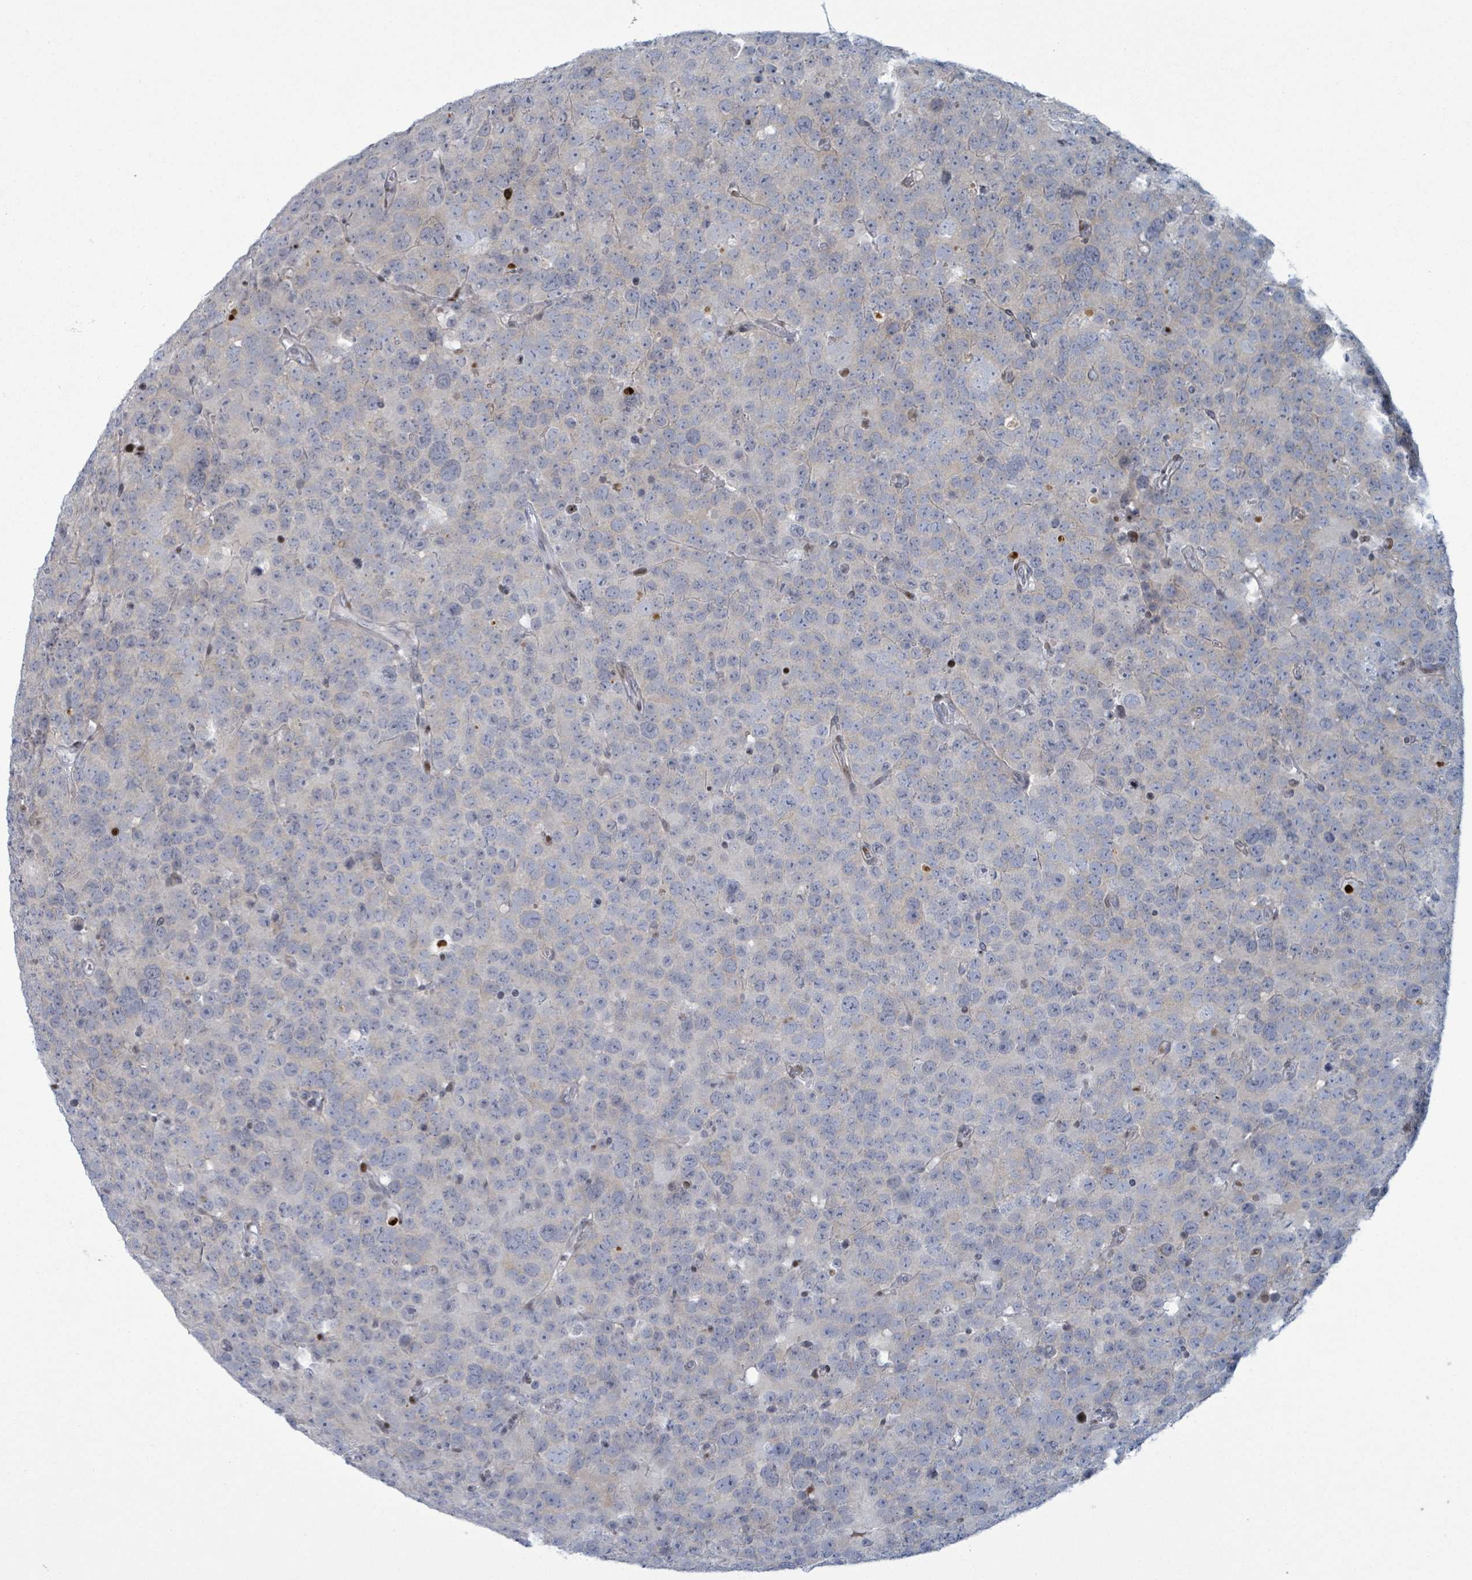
{"staining": {"intensity": "negative", "quantity": "none", "location": "none"}, "tissue": "testis cancer", "cell_type": "Tumor cells", "image_type": "cancer", "snomed": [{"axis": "morphology", "description": "Seminoma, NOS"}, {"axis": "topography", "description": "Testis"}], "caption": "Tumor cells are negative for protein expression in human seminoma (testis).", "gene": "FNDC4", "patient": {"sex": "male", "age": 71}}